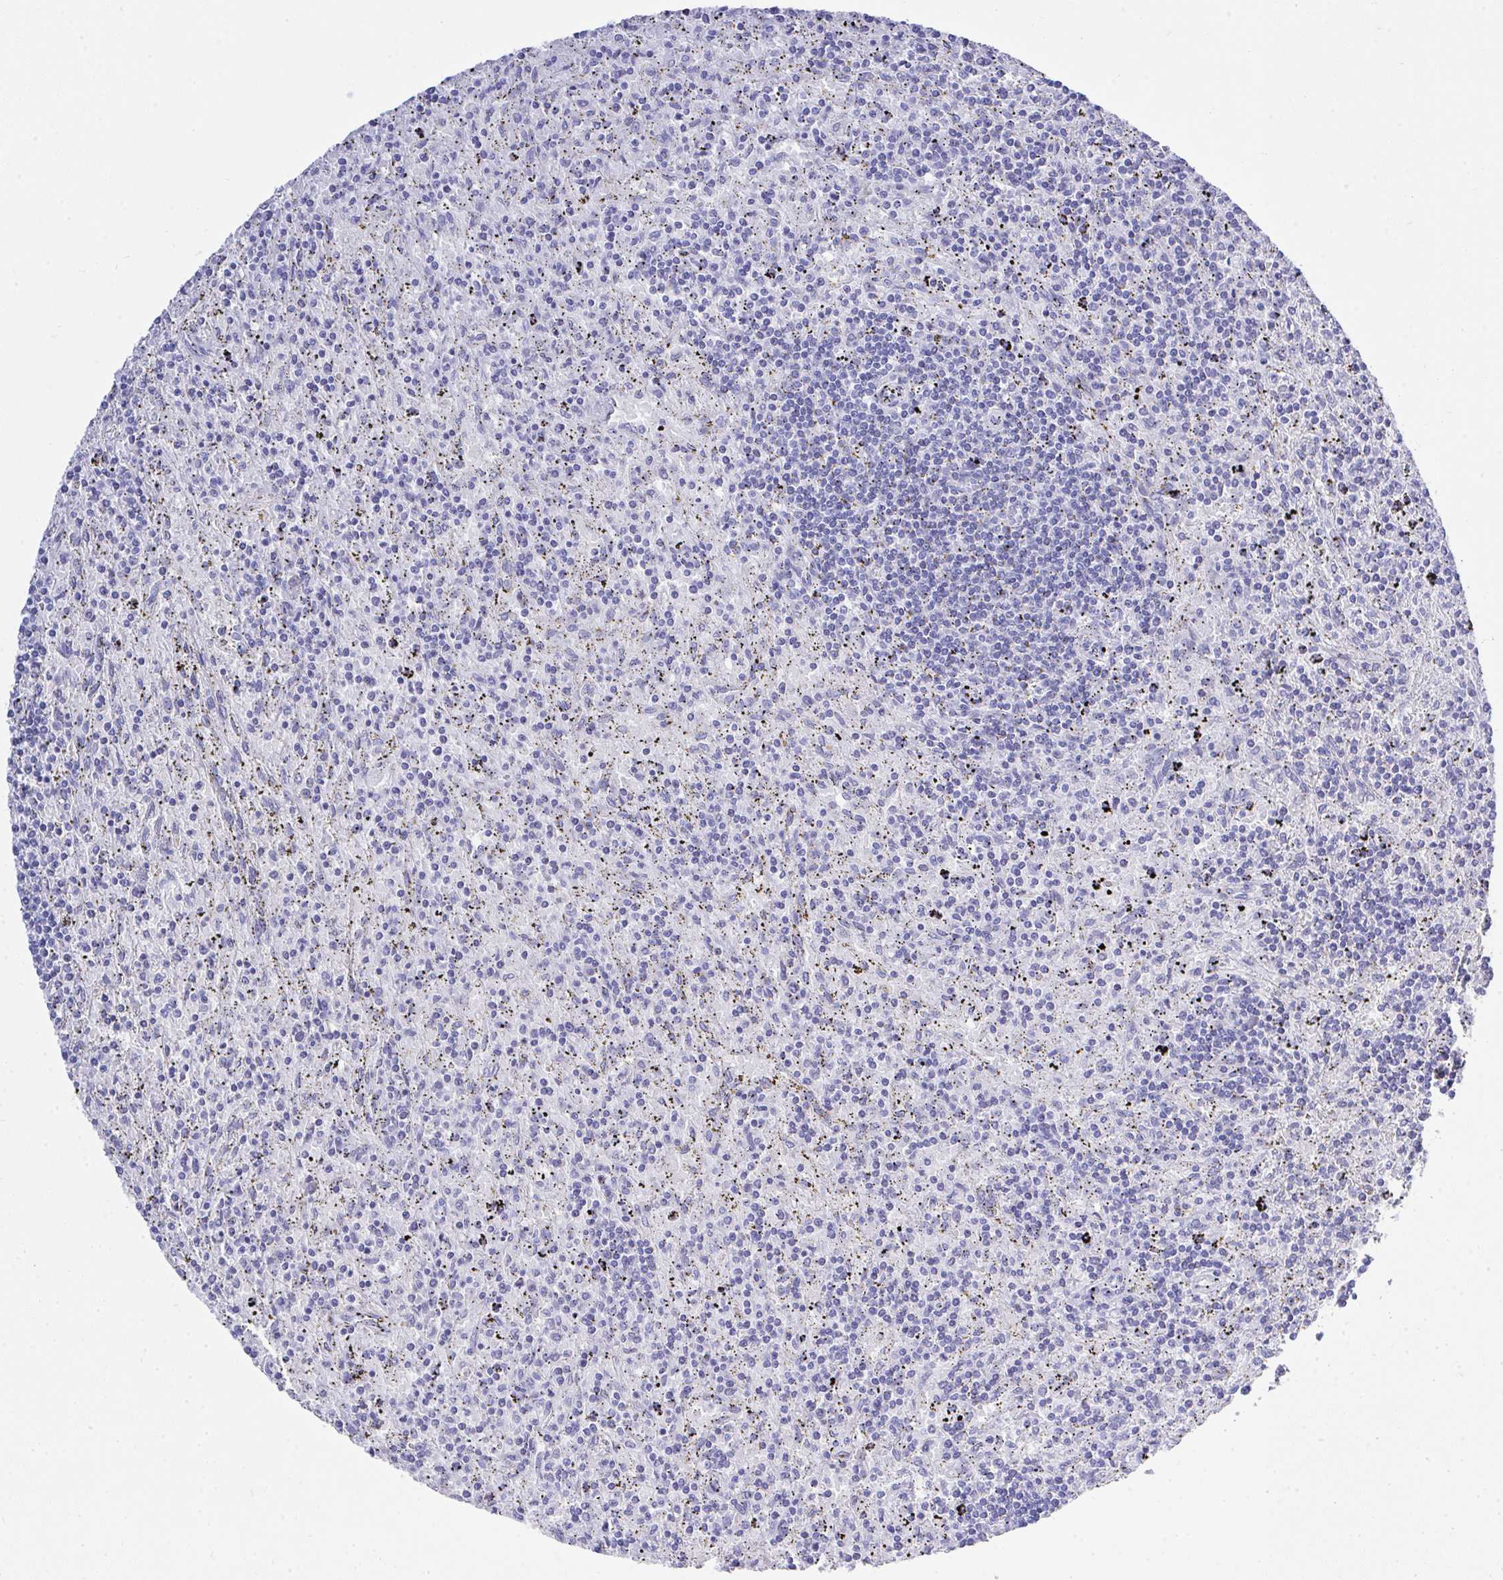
{"staining": {"intensity": "negative", "quantity": "none", "location": "none"}, "tissue": "lymphoma", "cell_type": "Tumor cells", "image_type": "cancer", "snomed": [{"axis": "morphology", "description": "Malignant lymphoma, non-Hodgkin's type, Low grade"}, {"axis": "topography", "description": "Spleen"}], "caption": "Immunohistochemical staining of low-grade malignant lymphoma, non-Hodgkin's type shows no significant positivity in tumor cells.", "gene": "MS4A12", "patient": {"sex": "male", "age": 76}}